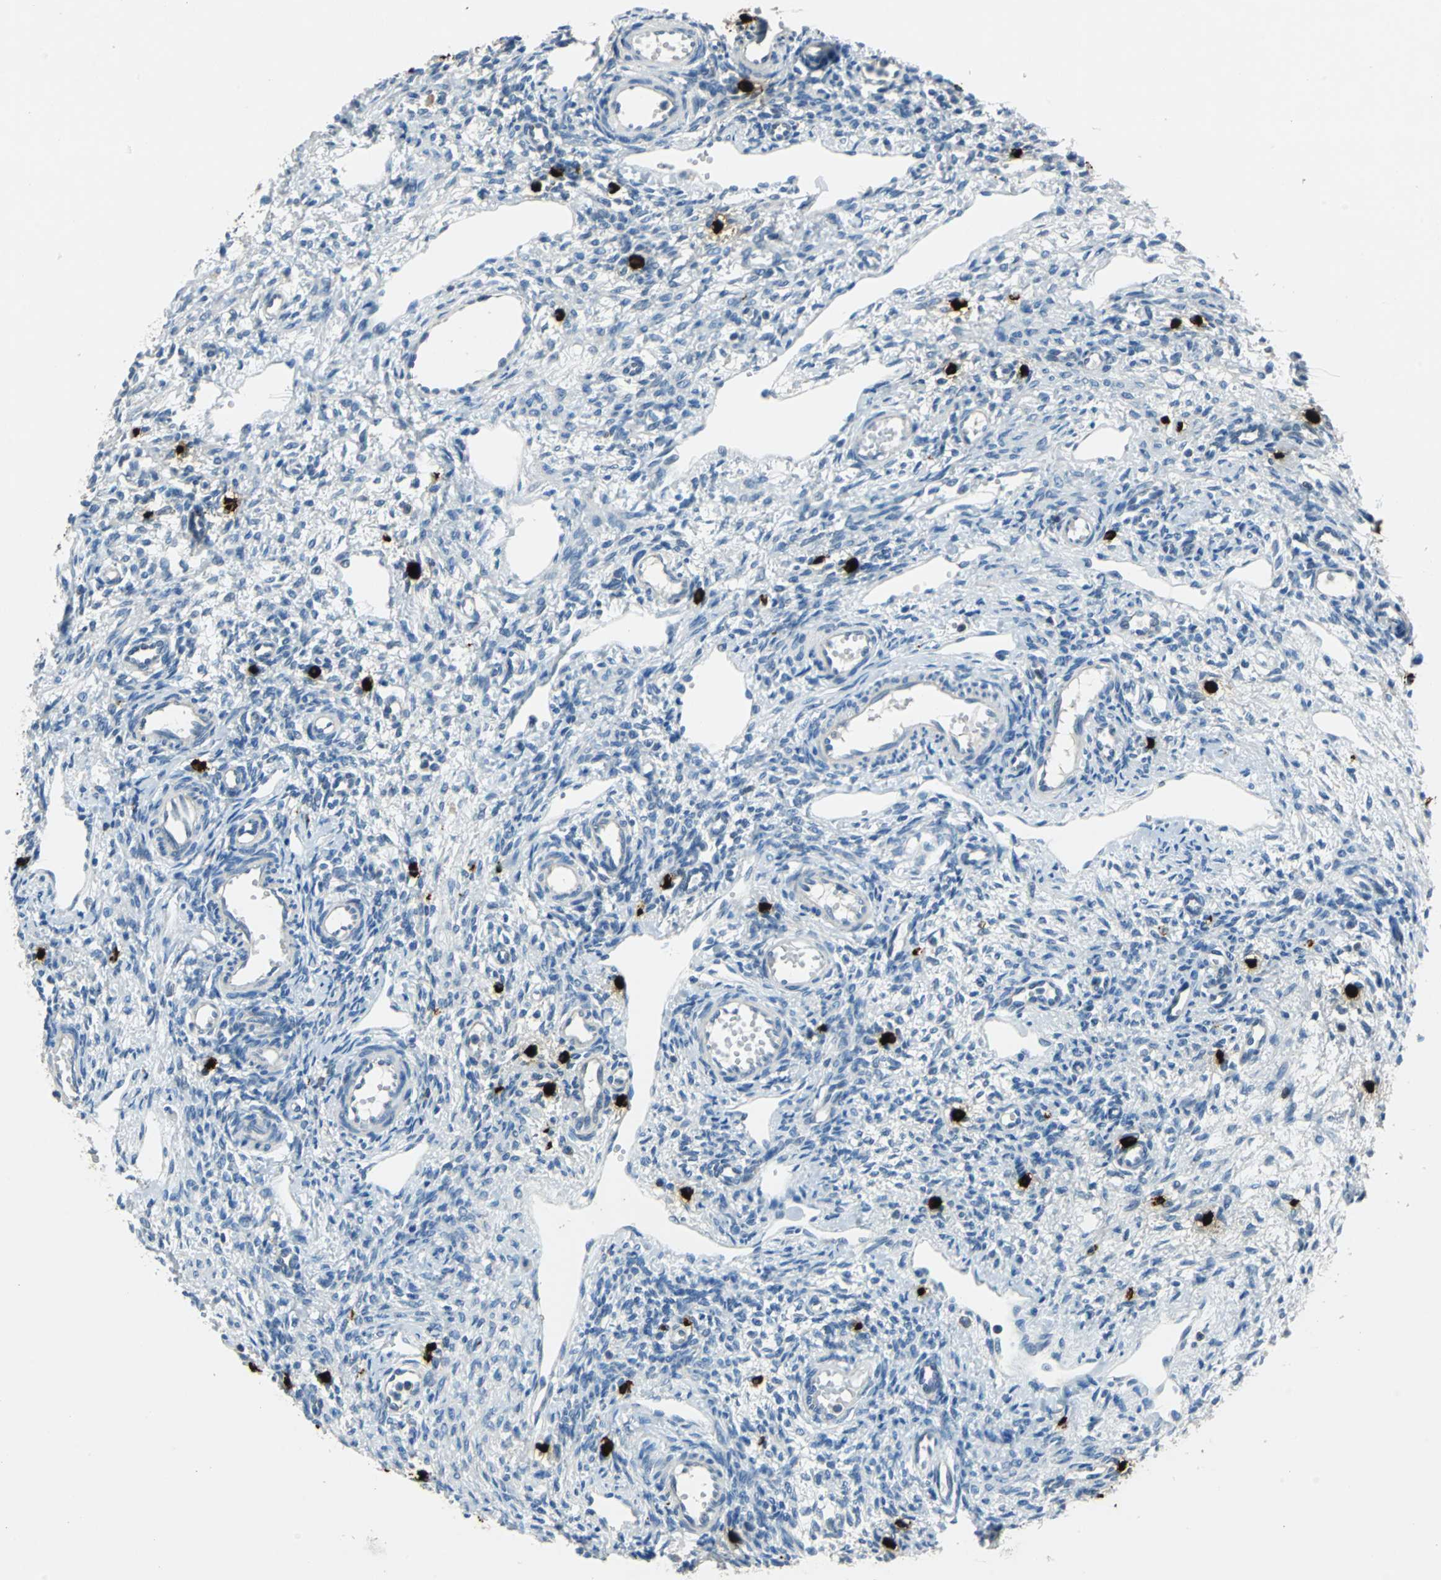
{"staining": {"intensity": "negative", "quantity": "none", "location": "none"}, "tissue": "ovary", "cell_type": "Follicle cells", "image_type": "normal", "snomed": [{"axis": "morphology", "description": "Normal tissue, NOS"}, {"axis": "topography", "description": "Ovary"}], "caption": "DAB (3,3'-diaminobenzidine) immunohistochemical staining of normal human ovary displays no significant positivity in follicle cells.", "gene": "CPA3", "patient": {"sex": "female", "age": 33}}